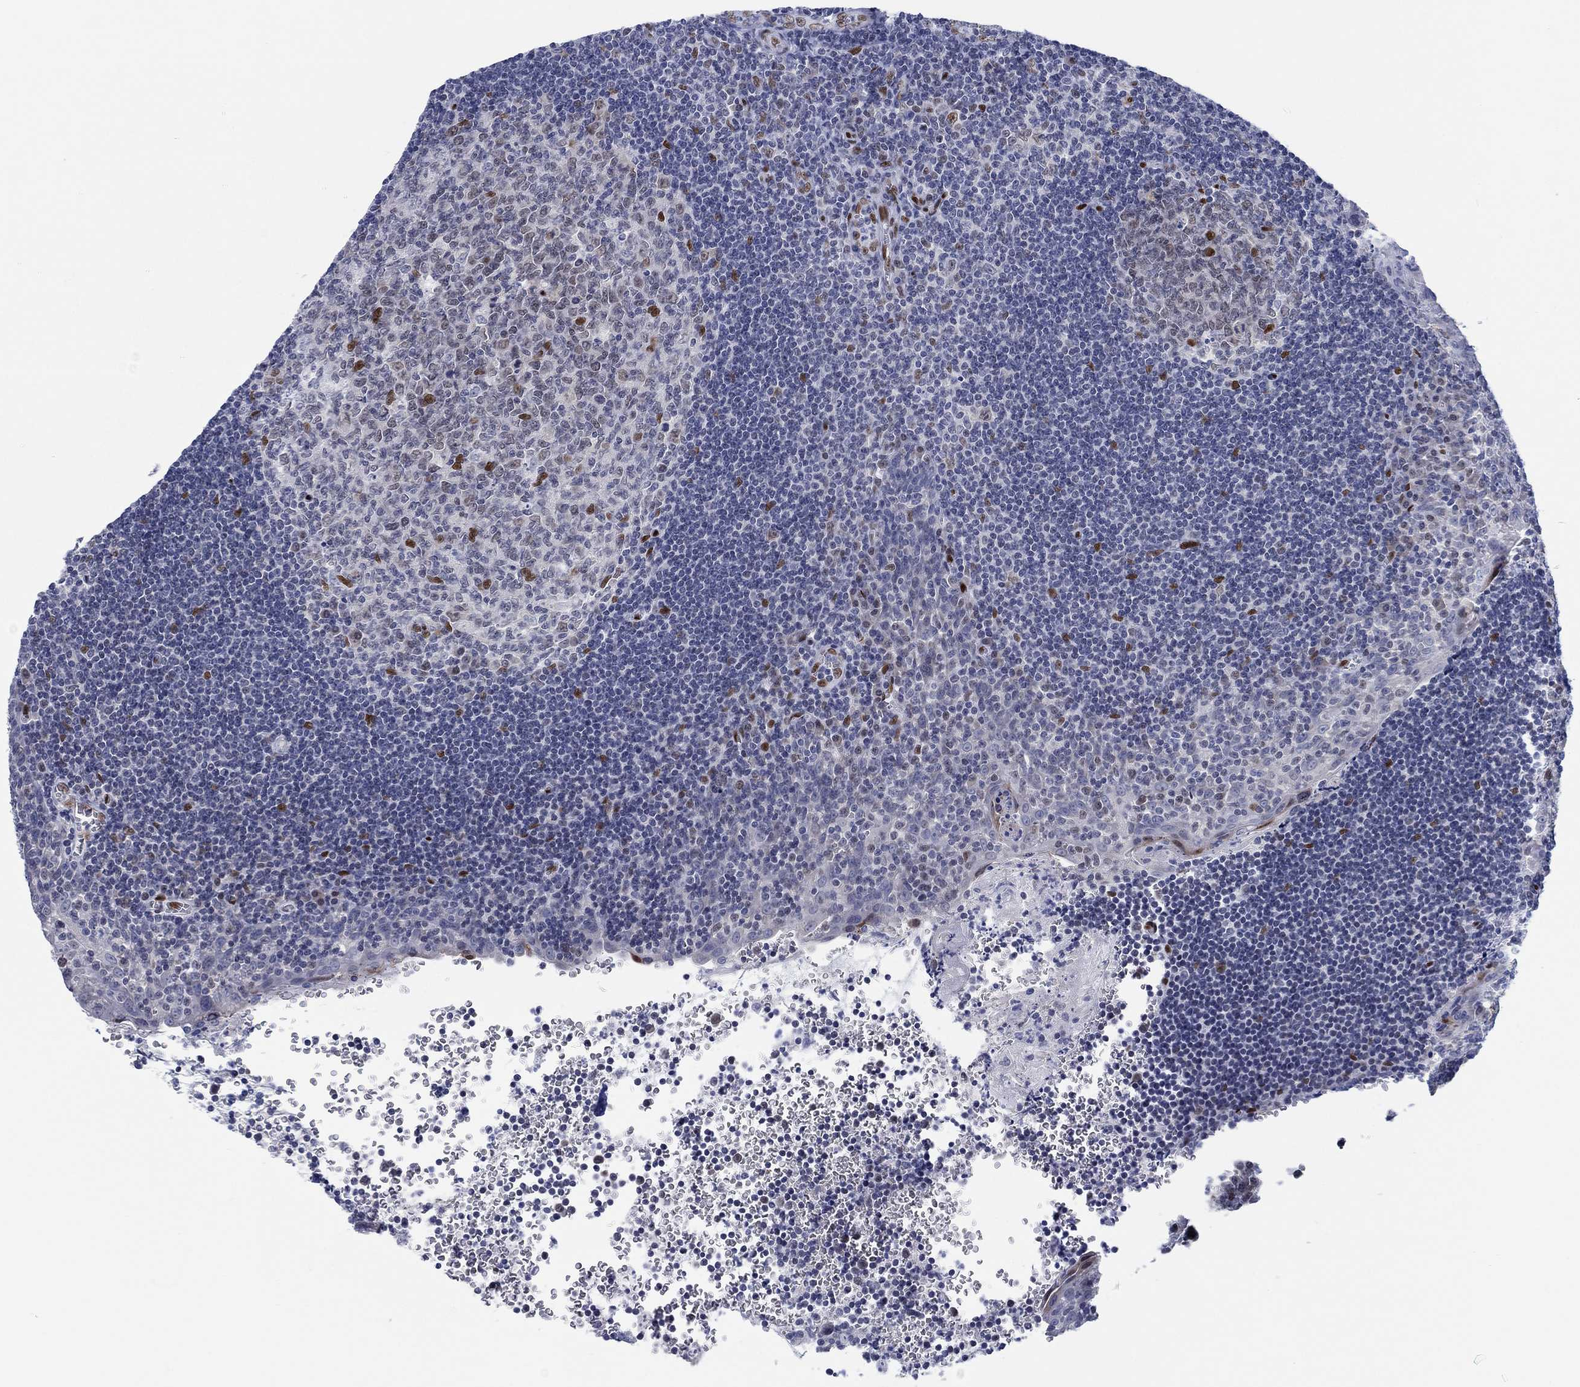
{"staining": {"intensity": "strong", "quantity": "<25%", "location": "nuclear"}, "tissue": "tonsil", "cell_type": "Germinal center cells", "image_type": "normal", "snomed": [{"axis": "morphology", "description": "Normal tissue, NOS"}, {"axis": "morphology", "description": "Inflammation, NOS"}, {"axis": "topography", "description": "Tonsil"}], "caption": "Protein staining demonstrates strong nuclear expression in approximately <25% of germinal center cells in unremarkable tonsil.", "gene": "ZEB1", "patient": {"sex": "female", "age": 31}}